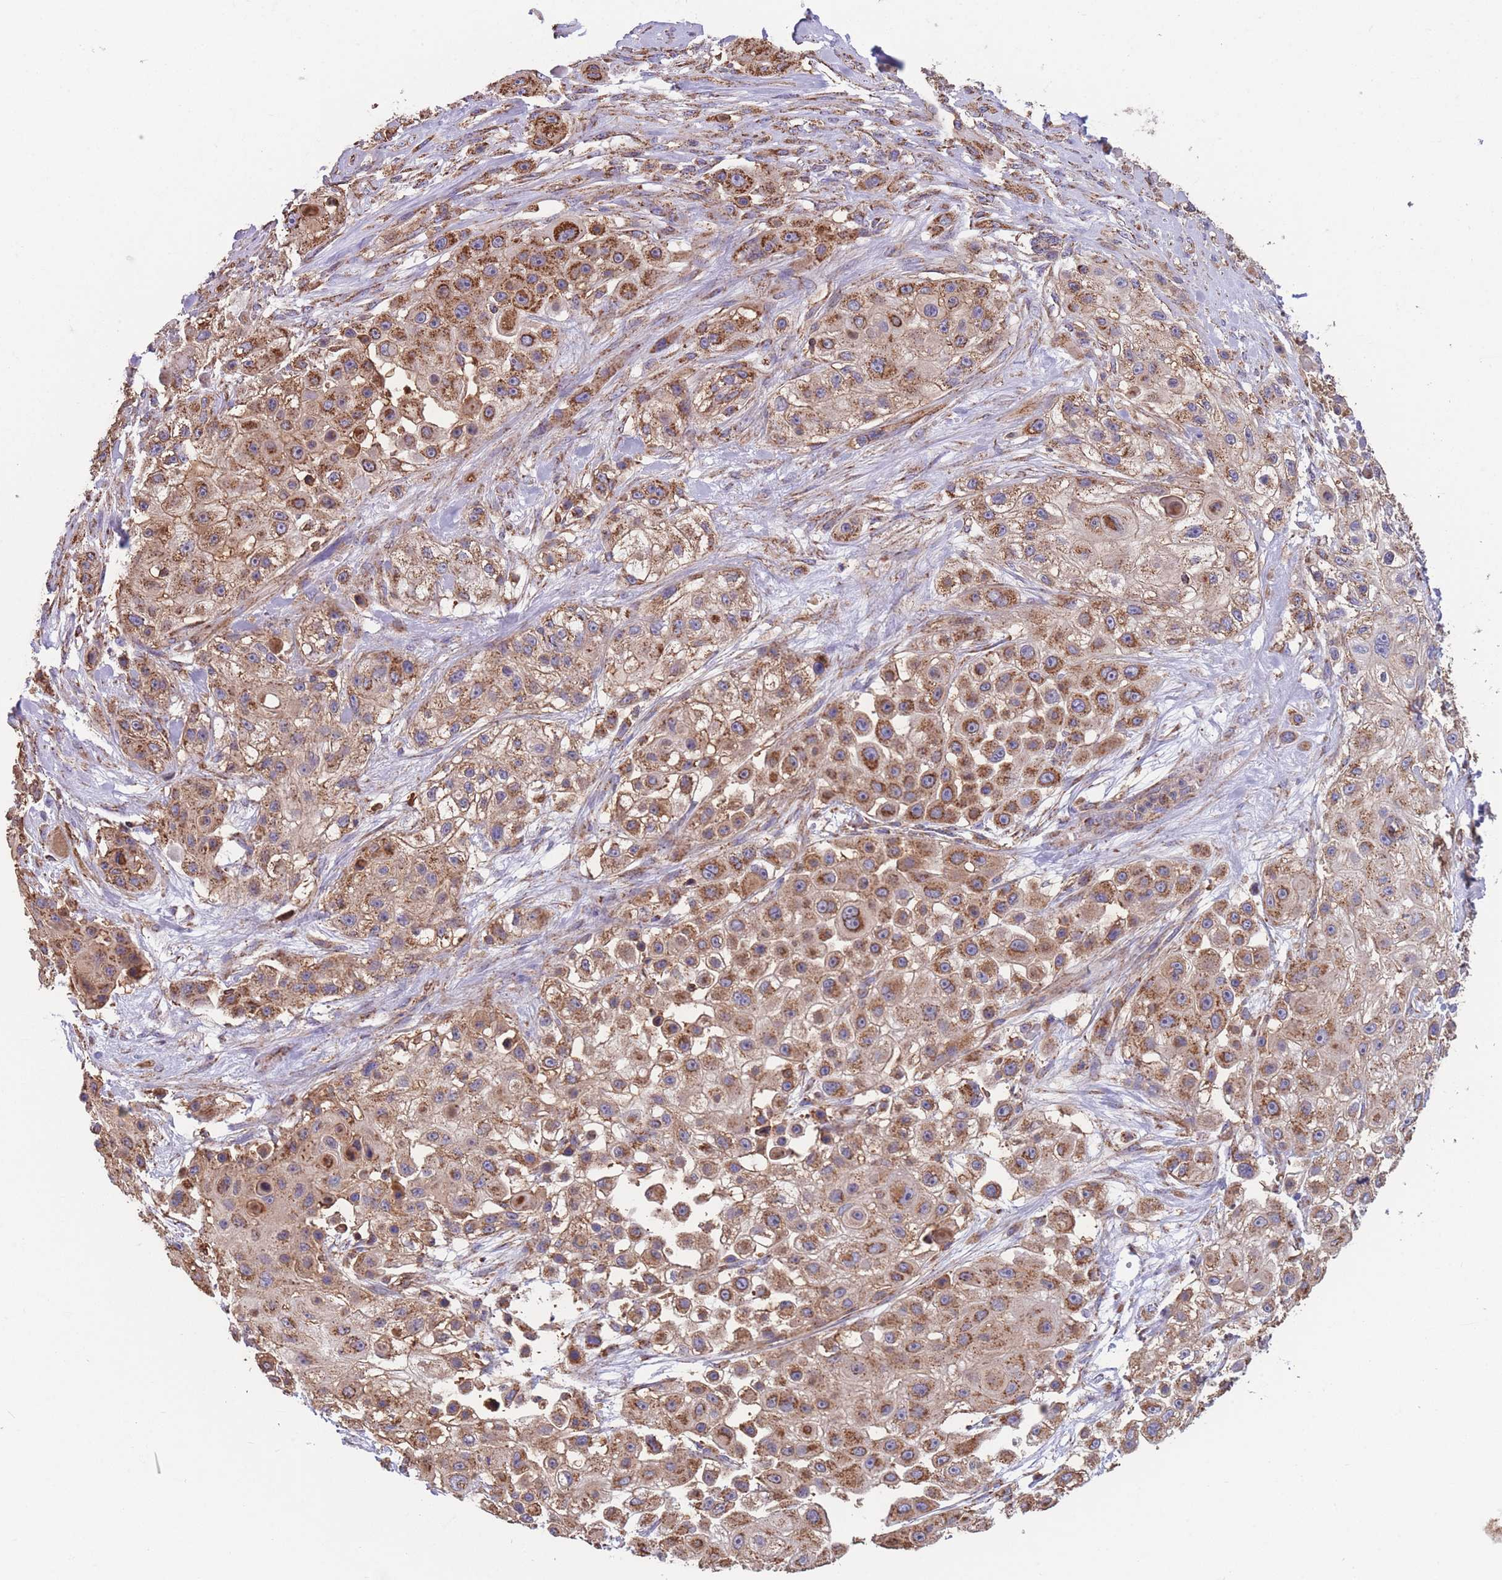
{"staining": {"intensity": "moderate", "quantity": ">75%", "location": "cytoplasmic/membranous"}, "tissue": "skin cancer", "cell_type": "Tumor cells", "image_type": "cancer", "snomed": [{"axis": "morphology", "description": "Squamous cell carcinoma, NOS"}, {"axis": "topography", "description": "Skin"}], "caption": "Skin cancer (squamous cell carcinoma) stained with immunohistochemistry demonstrates moderate cytoplasmic/membranous positivity in about >75% of tumor cells.", "gene": "FKBP8", "patient": {"sex": "male", "age": 67}}